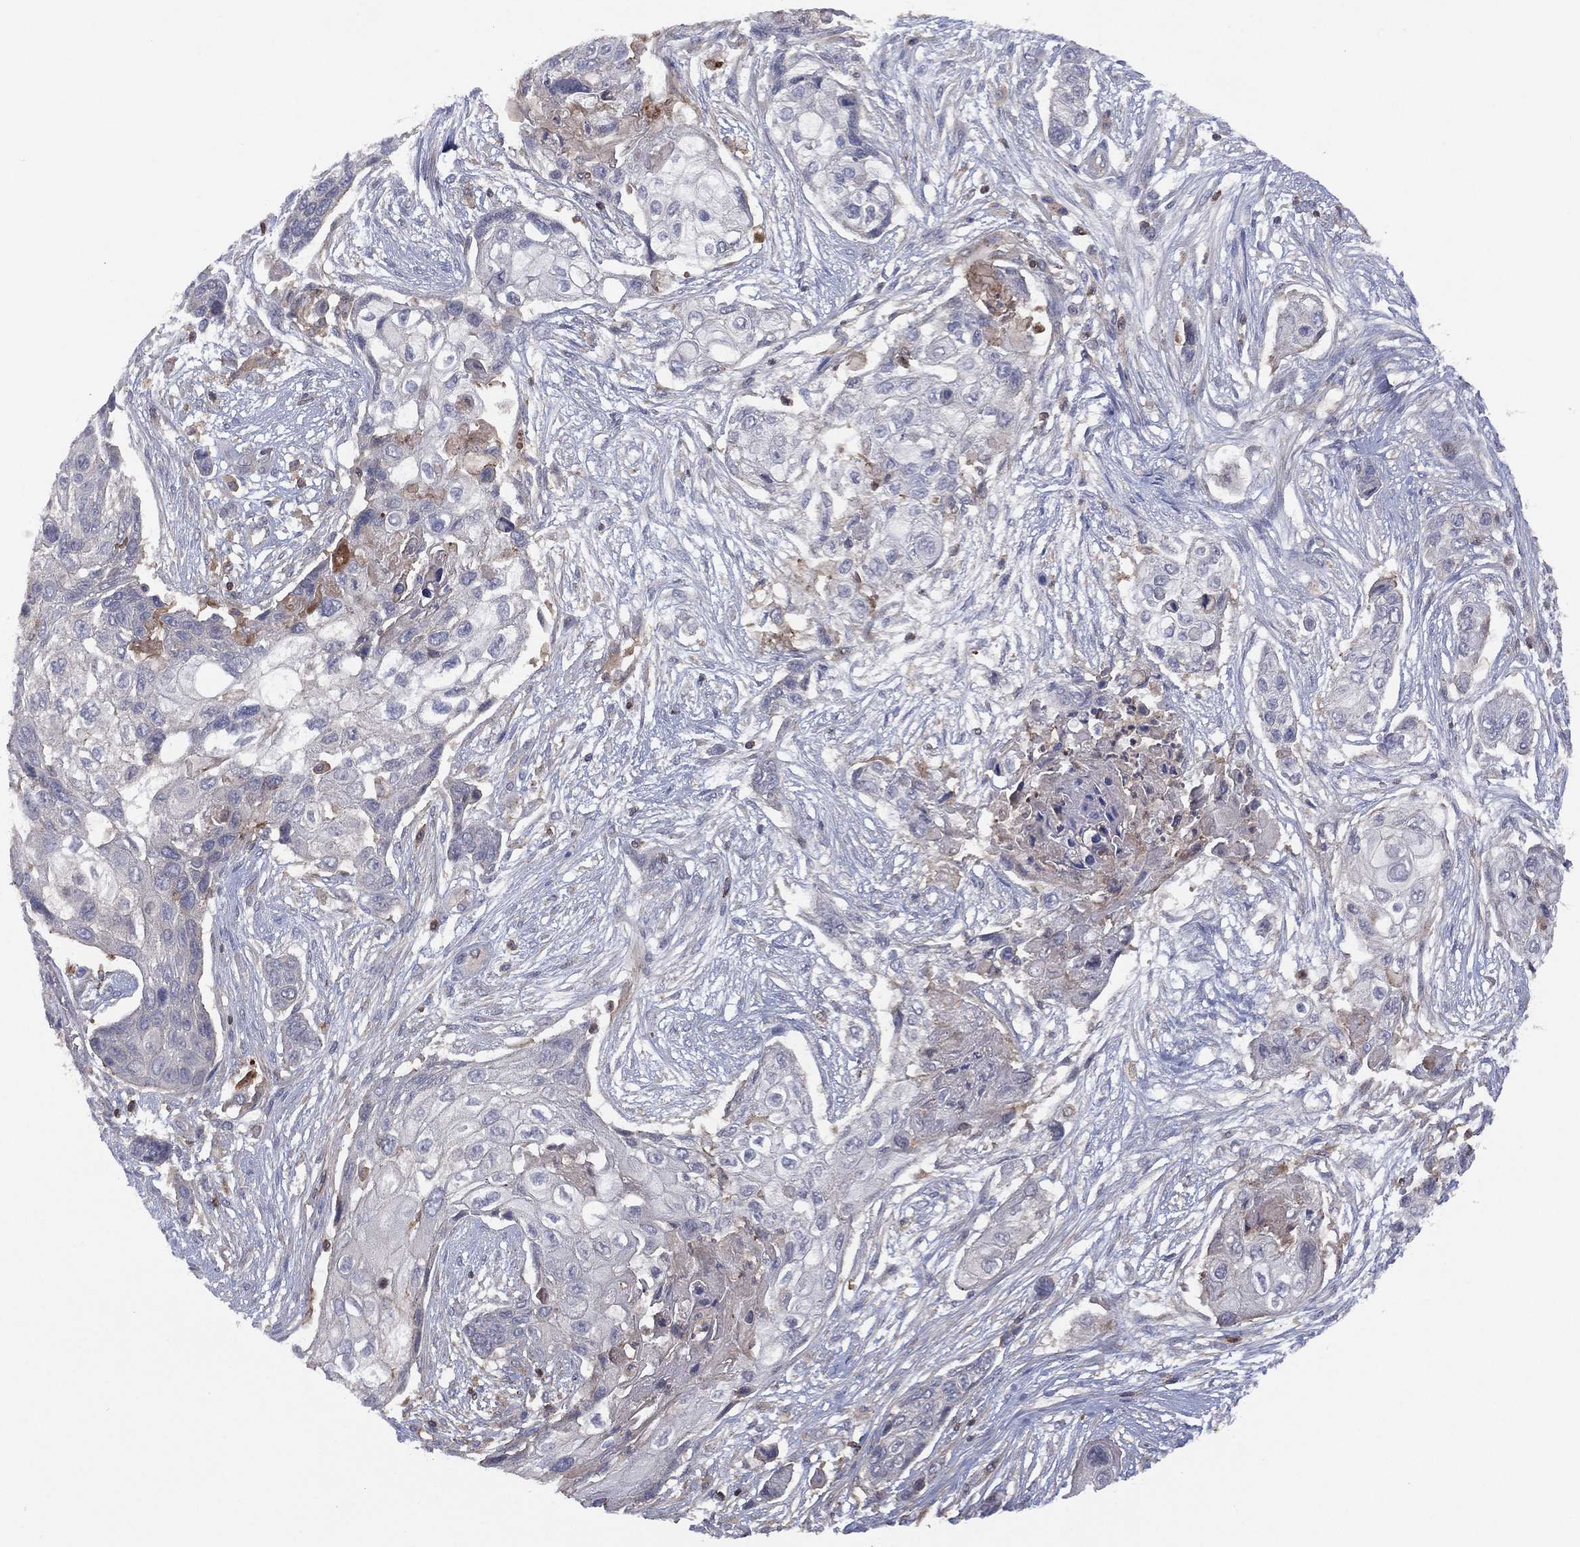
{"staining": {"intensity": "negative", "quantity": "none", "location": "none"}, "tissue": "lung cancer", "cell_type": "Tumor cells", "image_type": "cancer", "snomed": [{"axis": "morphology", "description": "Squamous cell carcinoma, NOS"}, {"axis": "topography", "description": "Lung"}], "caption": "Human lung cancer stained for a protein using immunohistochemistry (IHC) exhibits no expression in tumor cells.", "gene": "DOCK8", "patient": {"sex": "male", "age": 69}}